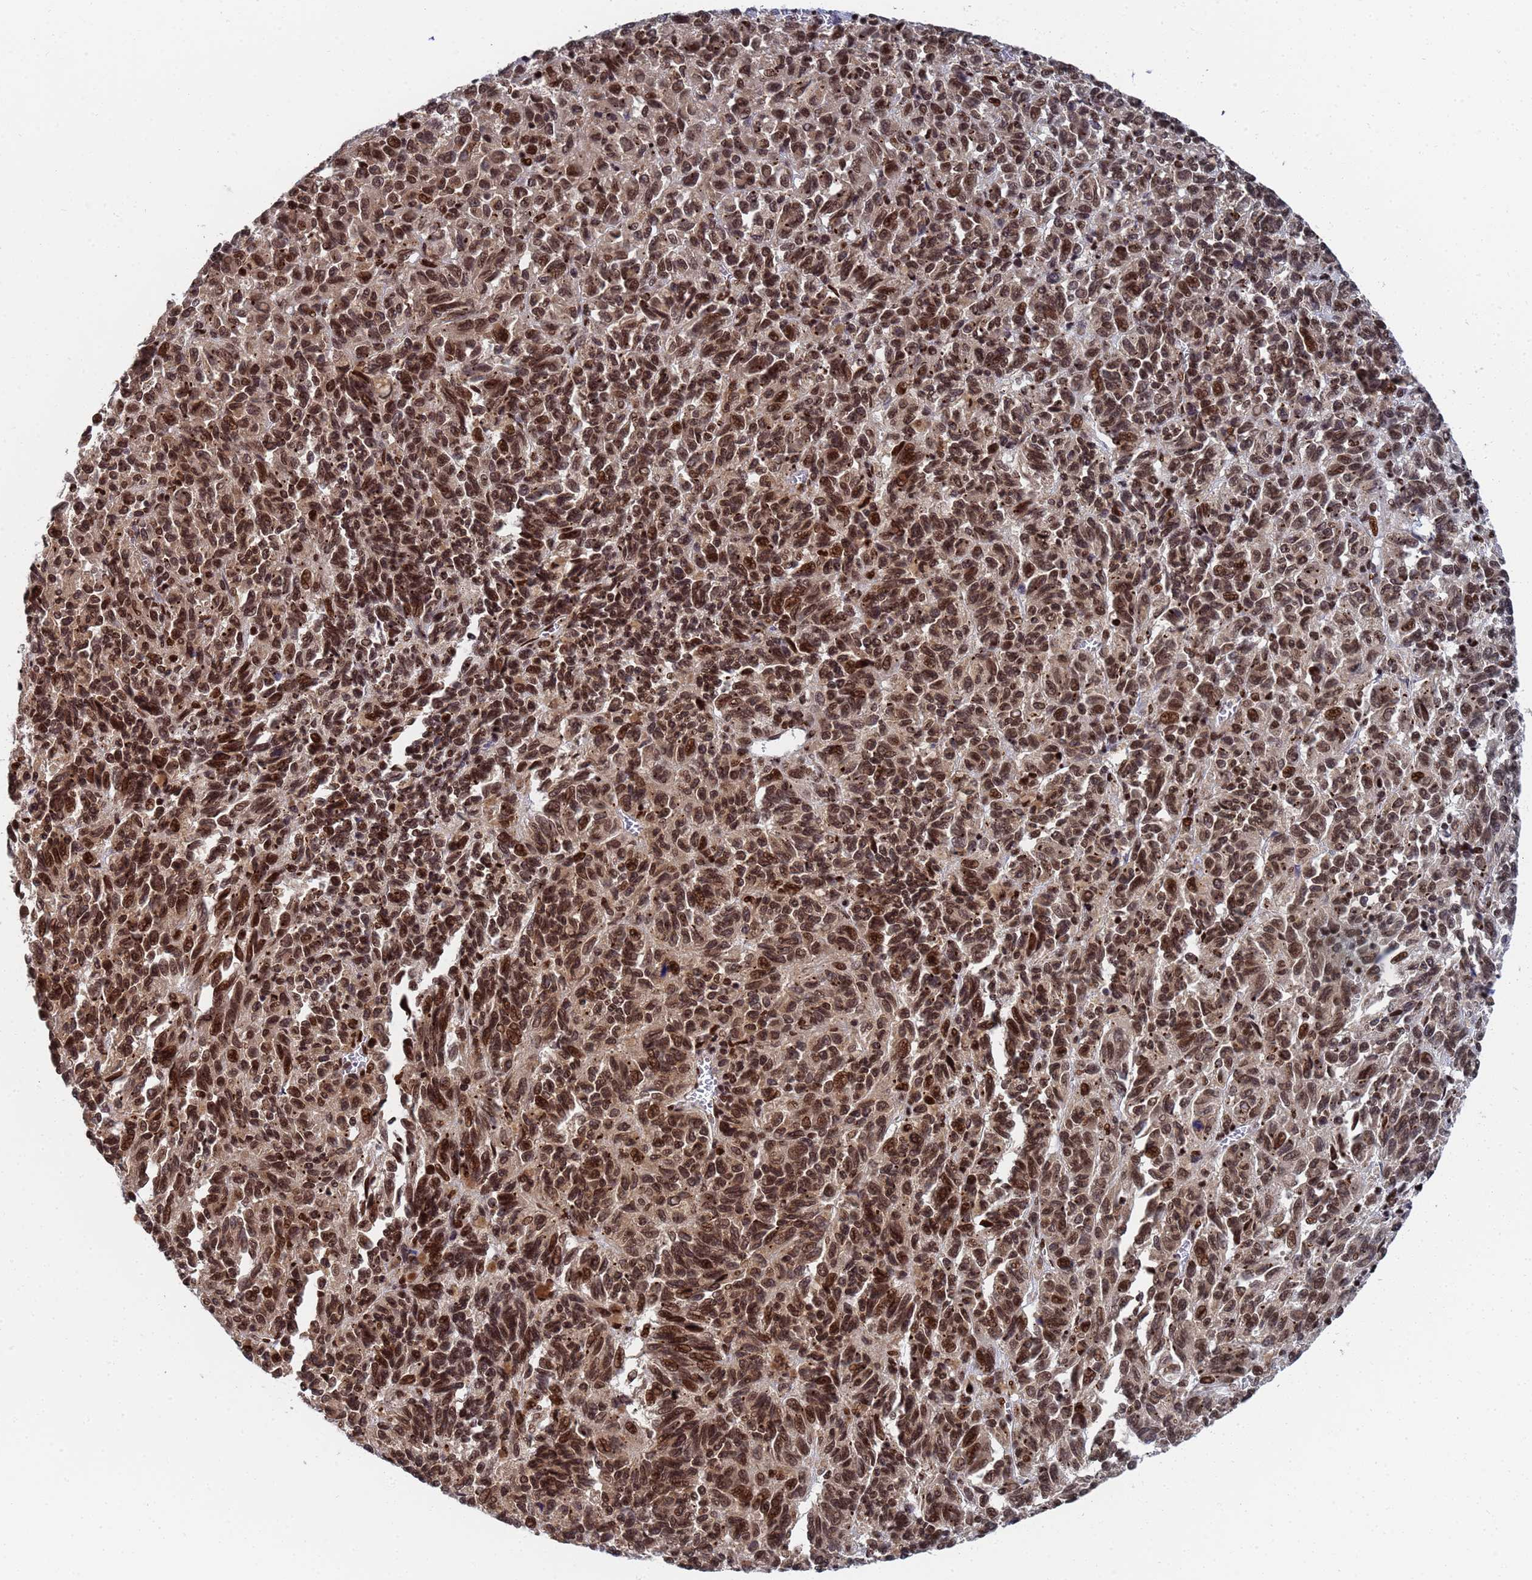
{"staining": {"intensity": "strong", "quantity": ">75%", "location": "nuclear"}, "tissue": "melanoma", "cell_type": "Tumor cells", "image_type": "cancer", "snomed": [{"axis": "morphology", "description": "Malignant melanoma, Metastatic site"}, {"axis": "topography", "description": "Lung"}], "caption": "Human malignant melanoma (metastatic site) stained for a protein (brown) reveals strong nuclear positive positivity in approximately >75% of tumor cells.", "gene": "AP5Z1", "patient": {"sex": "male", "age": 64}}